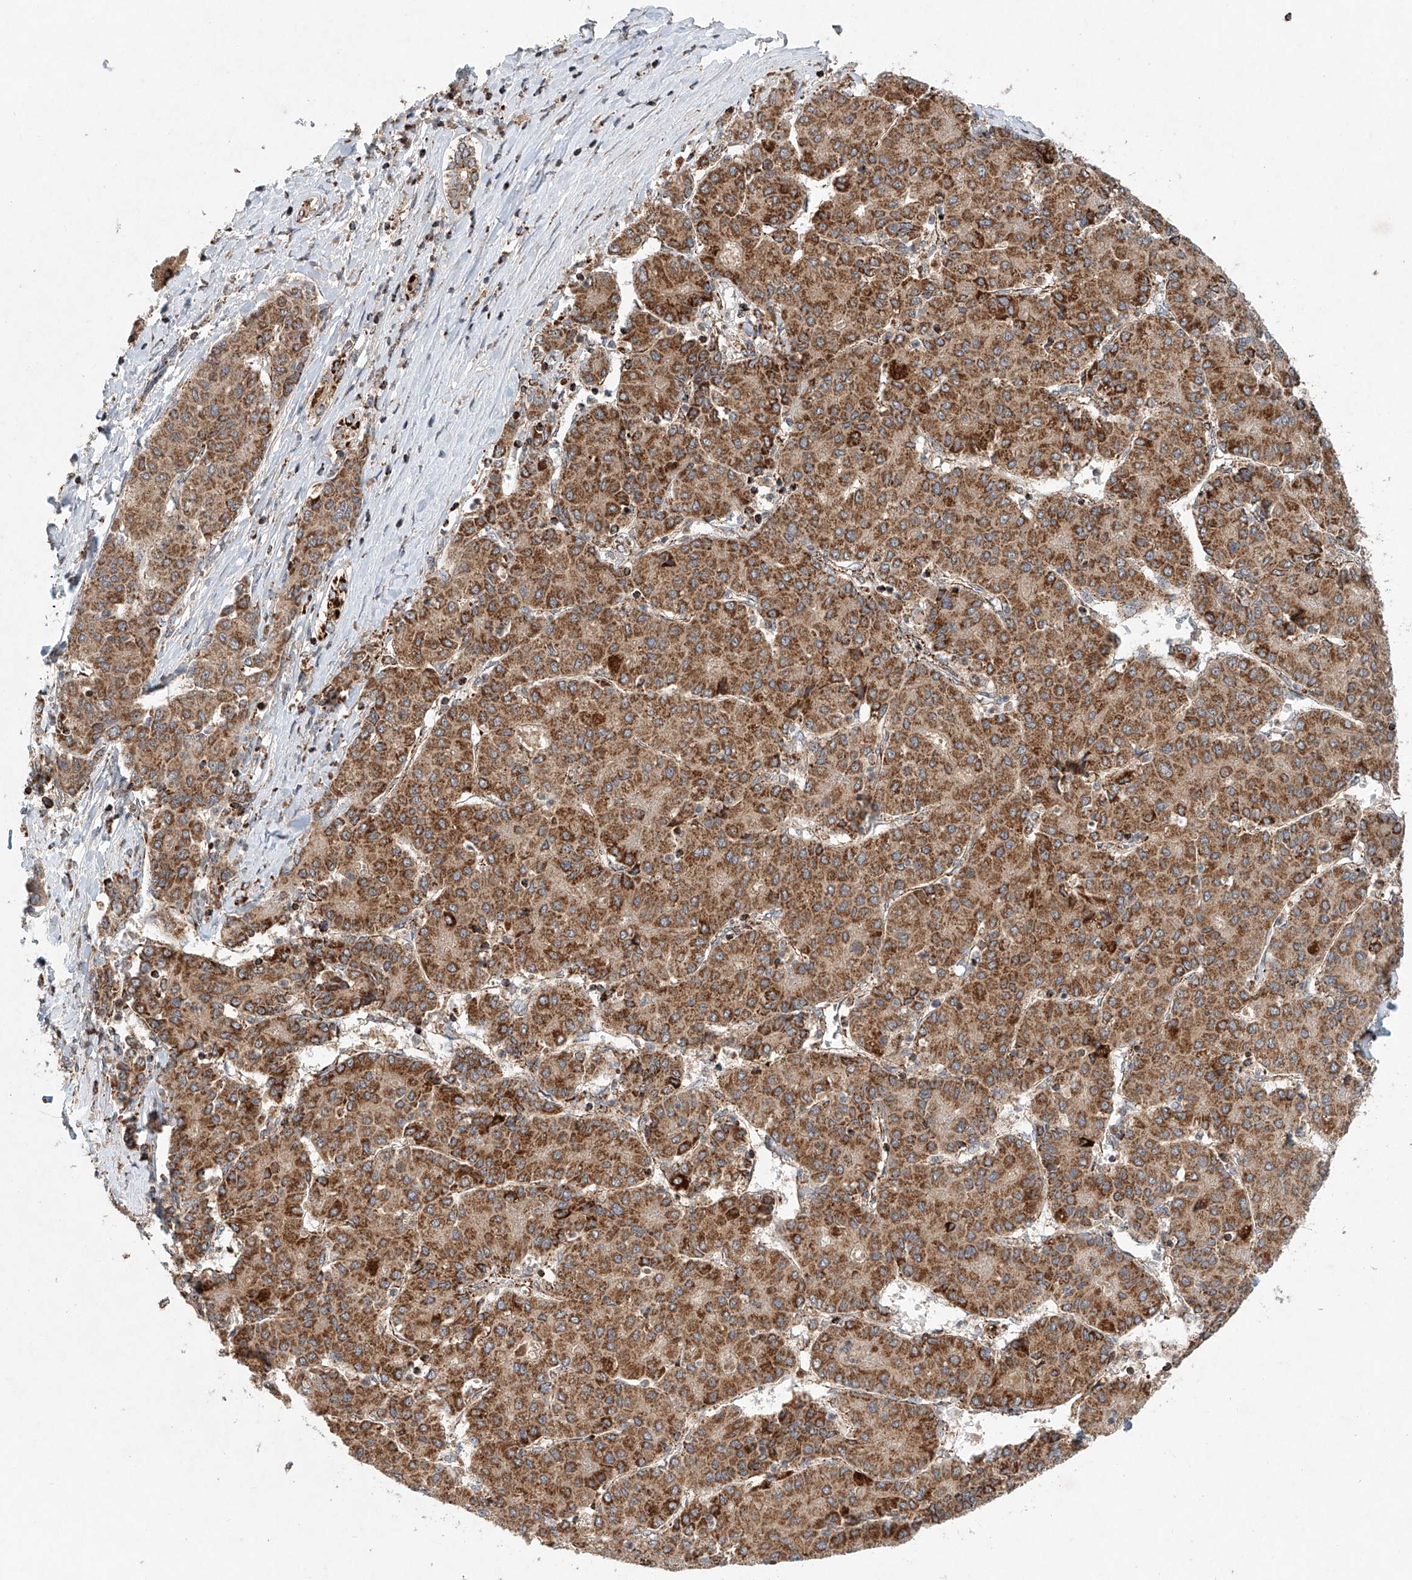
{"staining": {"intensity": "strong", "quantity": ">75%", "location": "cytoplasmic/membranous"}, "tissue": "liver cancer", "cell_type": "Tumor cells", "image_type": "cancer", "snomed": [{"axis": "morphology", "description": "Carcinoma, Hepatocellular, NOS"}, {"axis": "topography", "description": "Liver"}], "caption": "Hepatocellular carcinoma (liver) stained with a brown dye exhibits strong cytoplasmic/membranous positive expression in about >75% of tumor cells.", "gene": "DCAF11", "patient": {"sex": "male", "age": 65}}